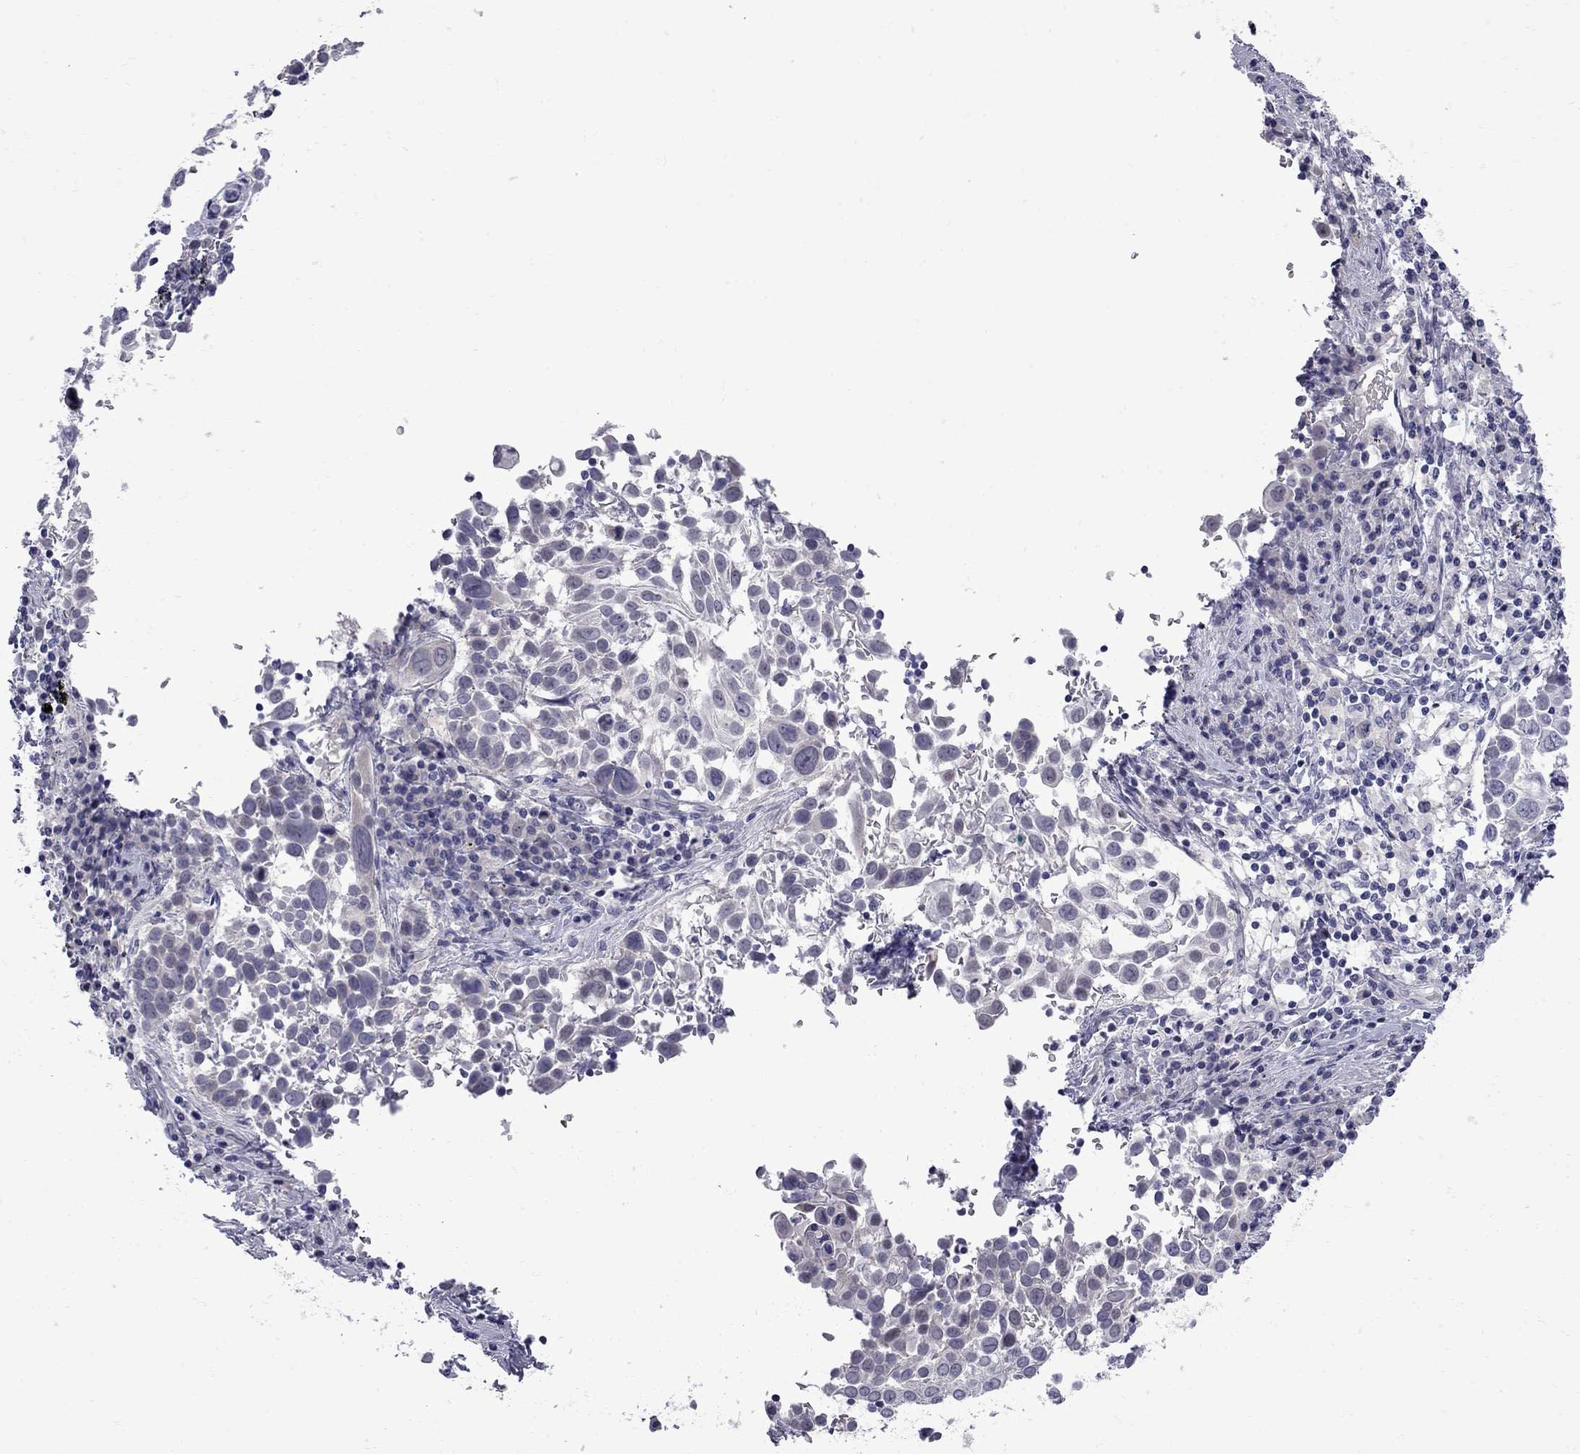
{"staining": {"intensity": "negative", "quantity": "none", "location": "none"}, "tissue": "lung cancer", "cell_type": "Tumor cells", "image_type": "cancer", "snomed": [{"axis": "morphology", "description": "Squamous cell carcinoma, NOS"}, {"axis": "topography", "description": "Lung"}], "caption": "High magnification brightfield microscopy of lung cancer (squamous cell carcinoma) stained with DAB (3,3'-diaminobenzidine) (brown) and counterstained with hematoxylin (blue): tumor cells show no significant staining.", "gene": "NRARP", "patient": {"sex": "male", "age": 57}}